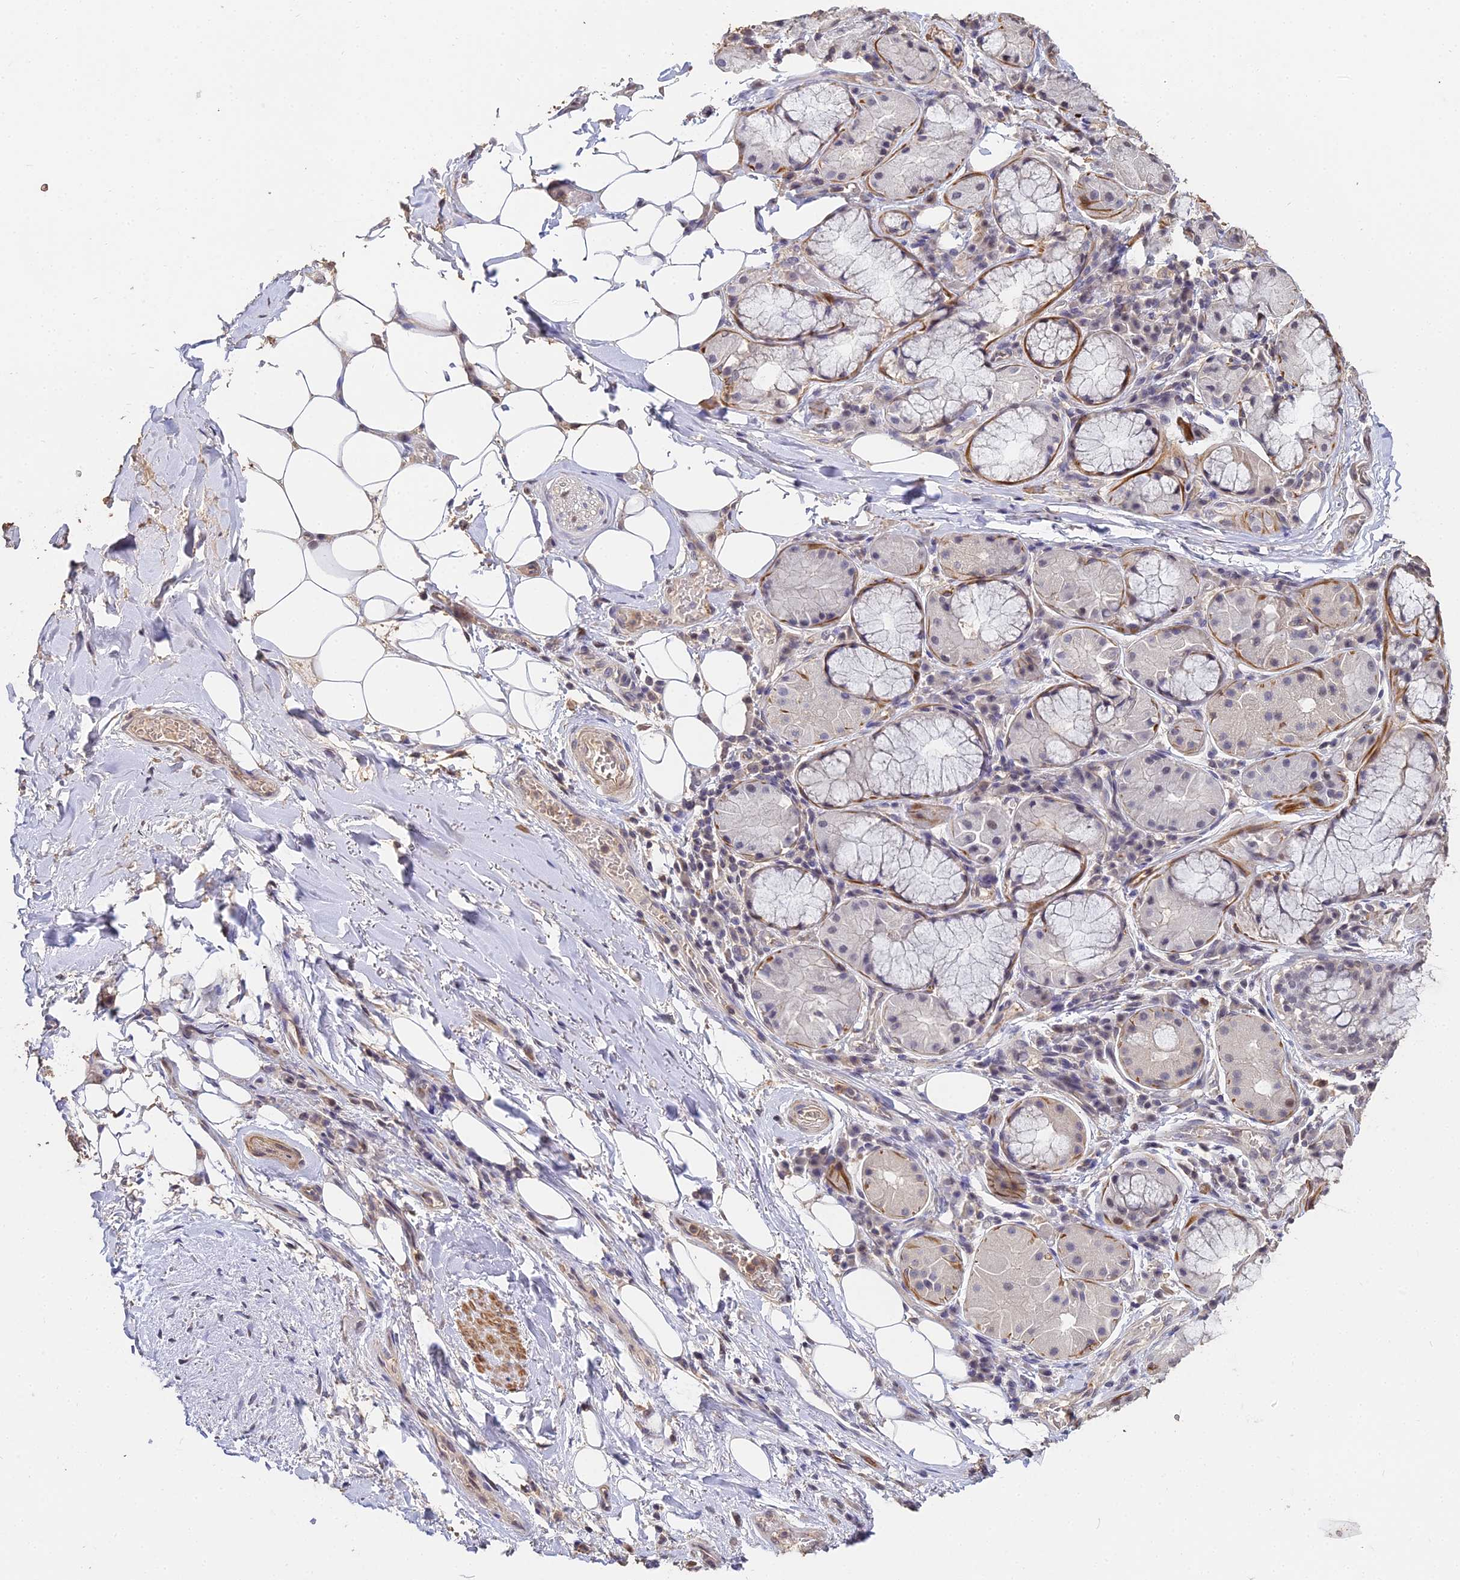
{"staining": {"intensity": "weak", "quantity": ">75%", "location": "cytoplasmic/membranous"}, "tissue": "adipose tissue", "cell_type": "Adipocytes", "image_type": "normal", "snomed": [{"axis": "morphology", "description": "Normal tissue, NOS"}, {"axis": "topography", "description": "Lymph node"}, {"axis": "topography", "description": "Cartilage tissue"}, {"axis": "topography", "description": "Bronchus"}], "caption": "The image shows staining of benign adipose tissue, revealing weak cytoplasmic/membranous protein positivity (brown color) within adipocytes.", "gene": "LSM5", "patient": {"sex": "male", "age": 63}}